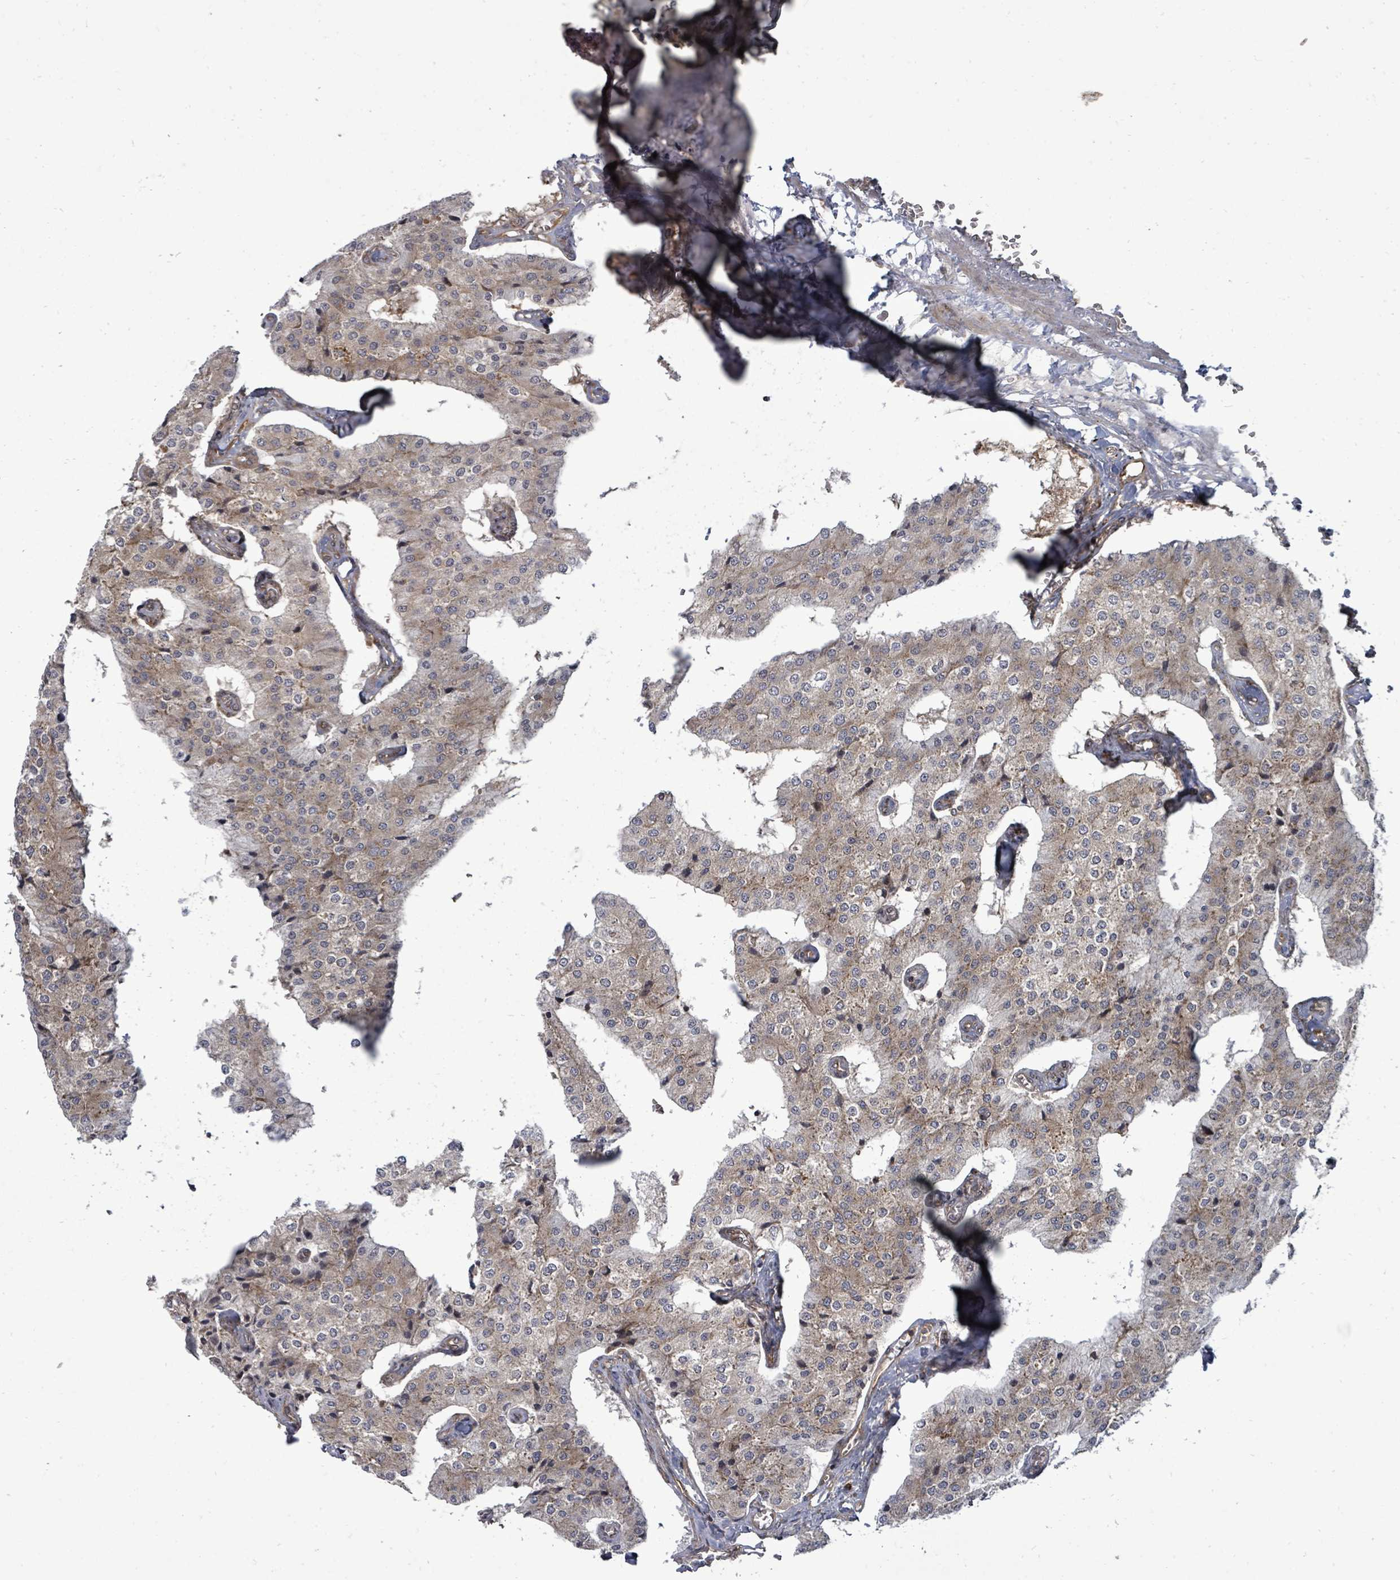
{"staining": {"intensity": "weak", "quantity": "25%-75%", "location": "cytoplasmic/membranous"}, "tissue": "carcinoid", "cell_type": "Tumor cells", "image_type": "cancer", "snomed": [{"axis": "morphology", "description": "Carcinoid, malignant, NOS"}, {"axis": "topography", "description": "Colon"}], "caption": "Tumor cells reveal low levels of weak cytoplasmic/membranous staining in about 25%-75% of cells in human carcinoid.", "gene": "EIF3C", "patient": {"sex": "female", "age": 52}}